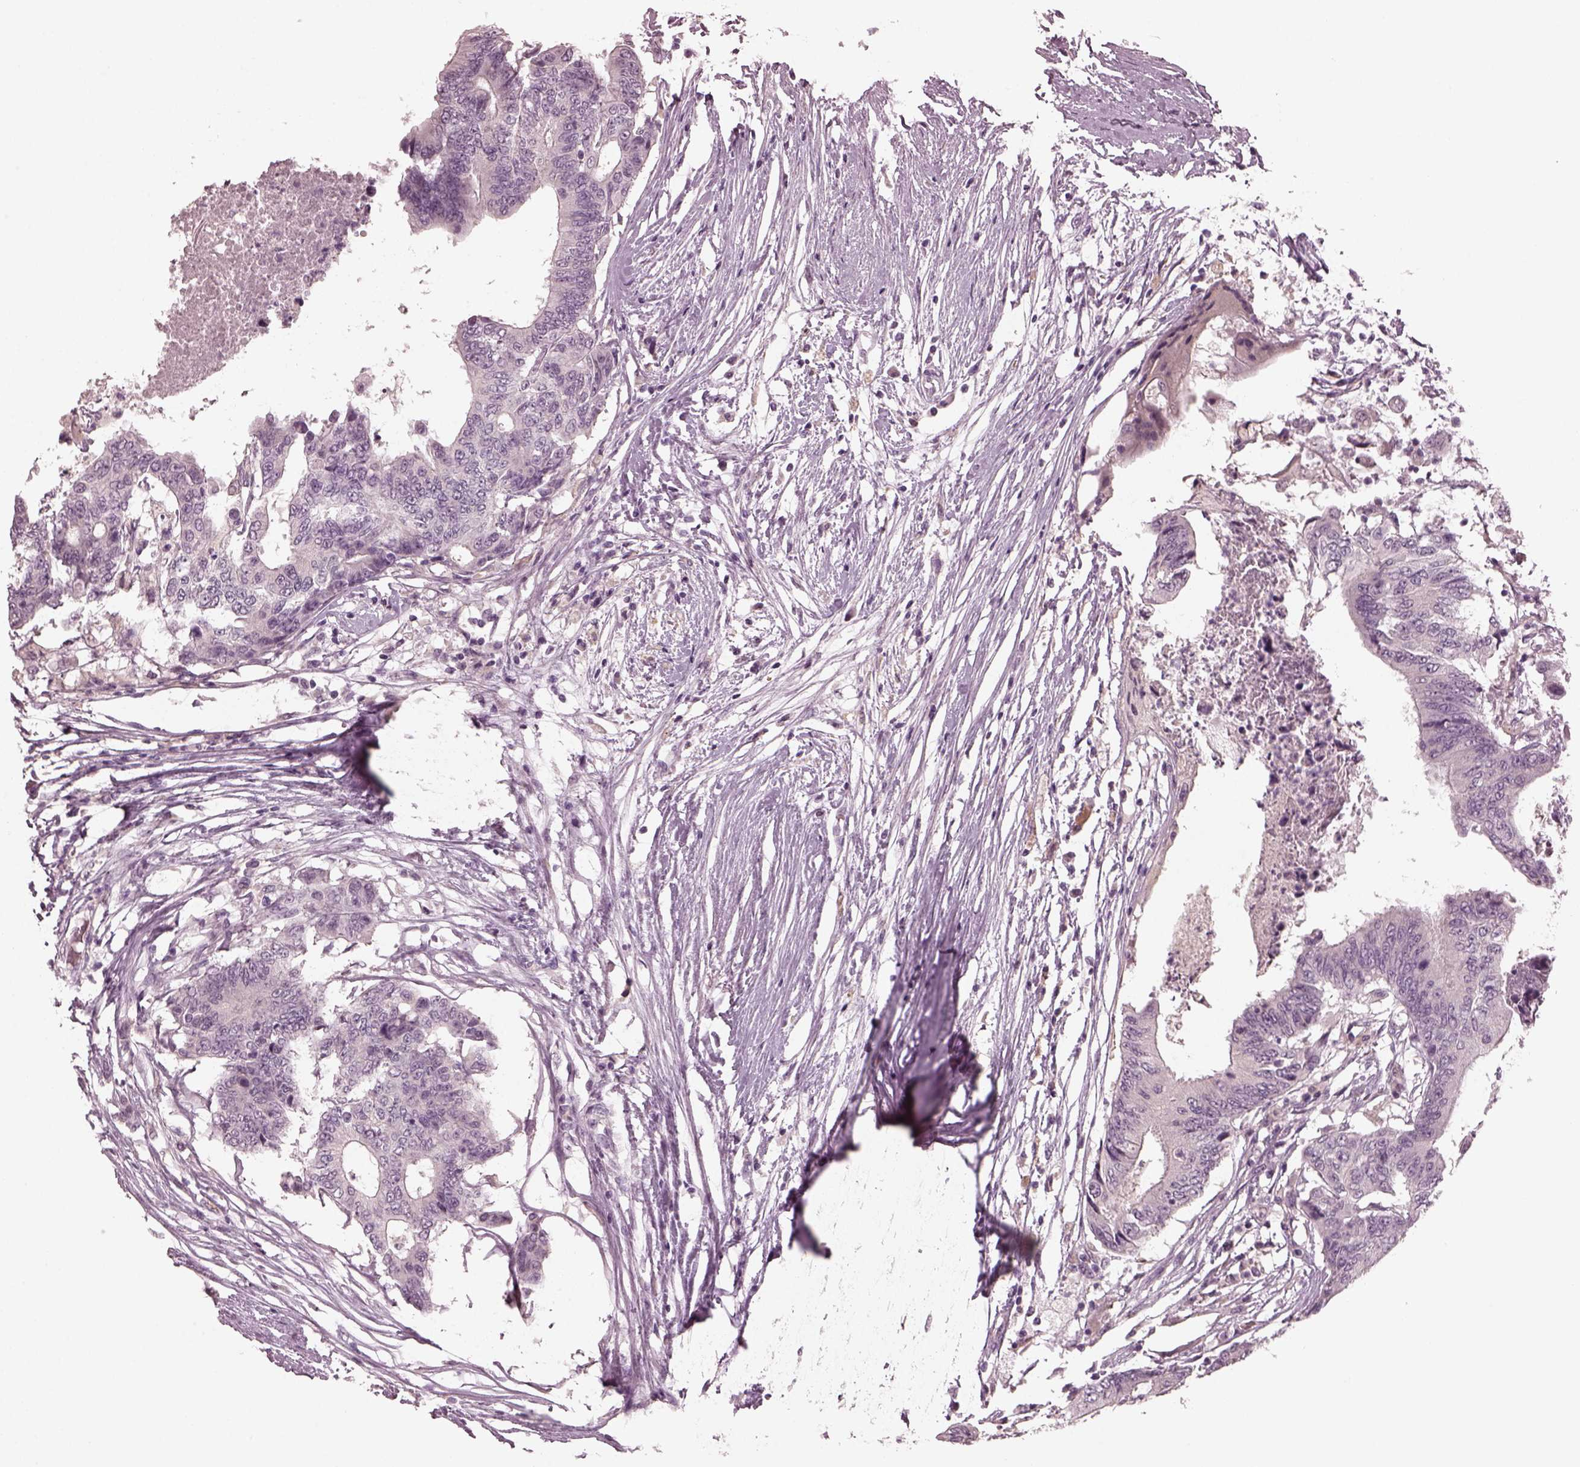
{"staining": {"intensity": "negative", "quantity": "none", "location": "none"}, "tissue": "colorectal cancer", "cell_type": "Tumor cells", "image_type": "cancer", "snomed": [{"axis": "morphology", "description": "Adenocarcinoma, NOS"}, {"axis": "topography", "description": "Colon"}], "caption": "Tumor cells are negative for protein expression in human colorectal cancer (adenocarcinoma).", "gene": "RCVRN", "patient": {"sex": "female", "age": 48}}